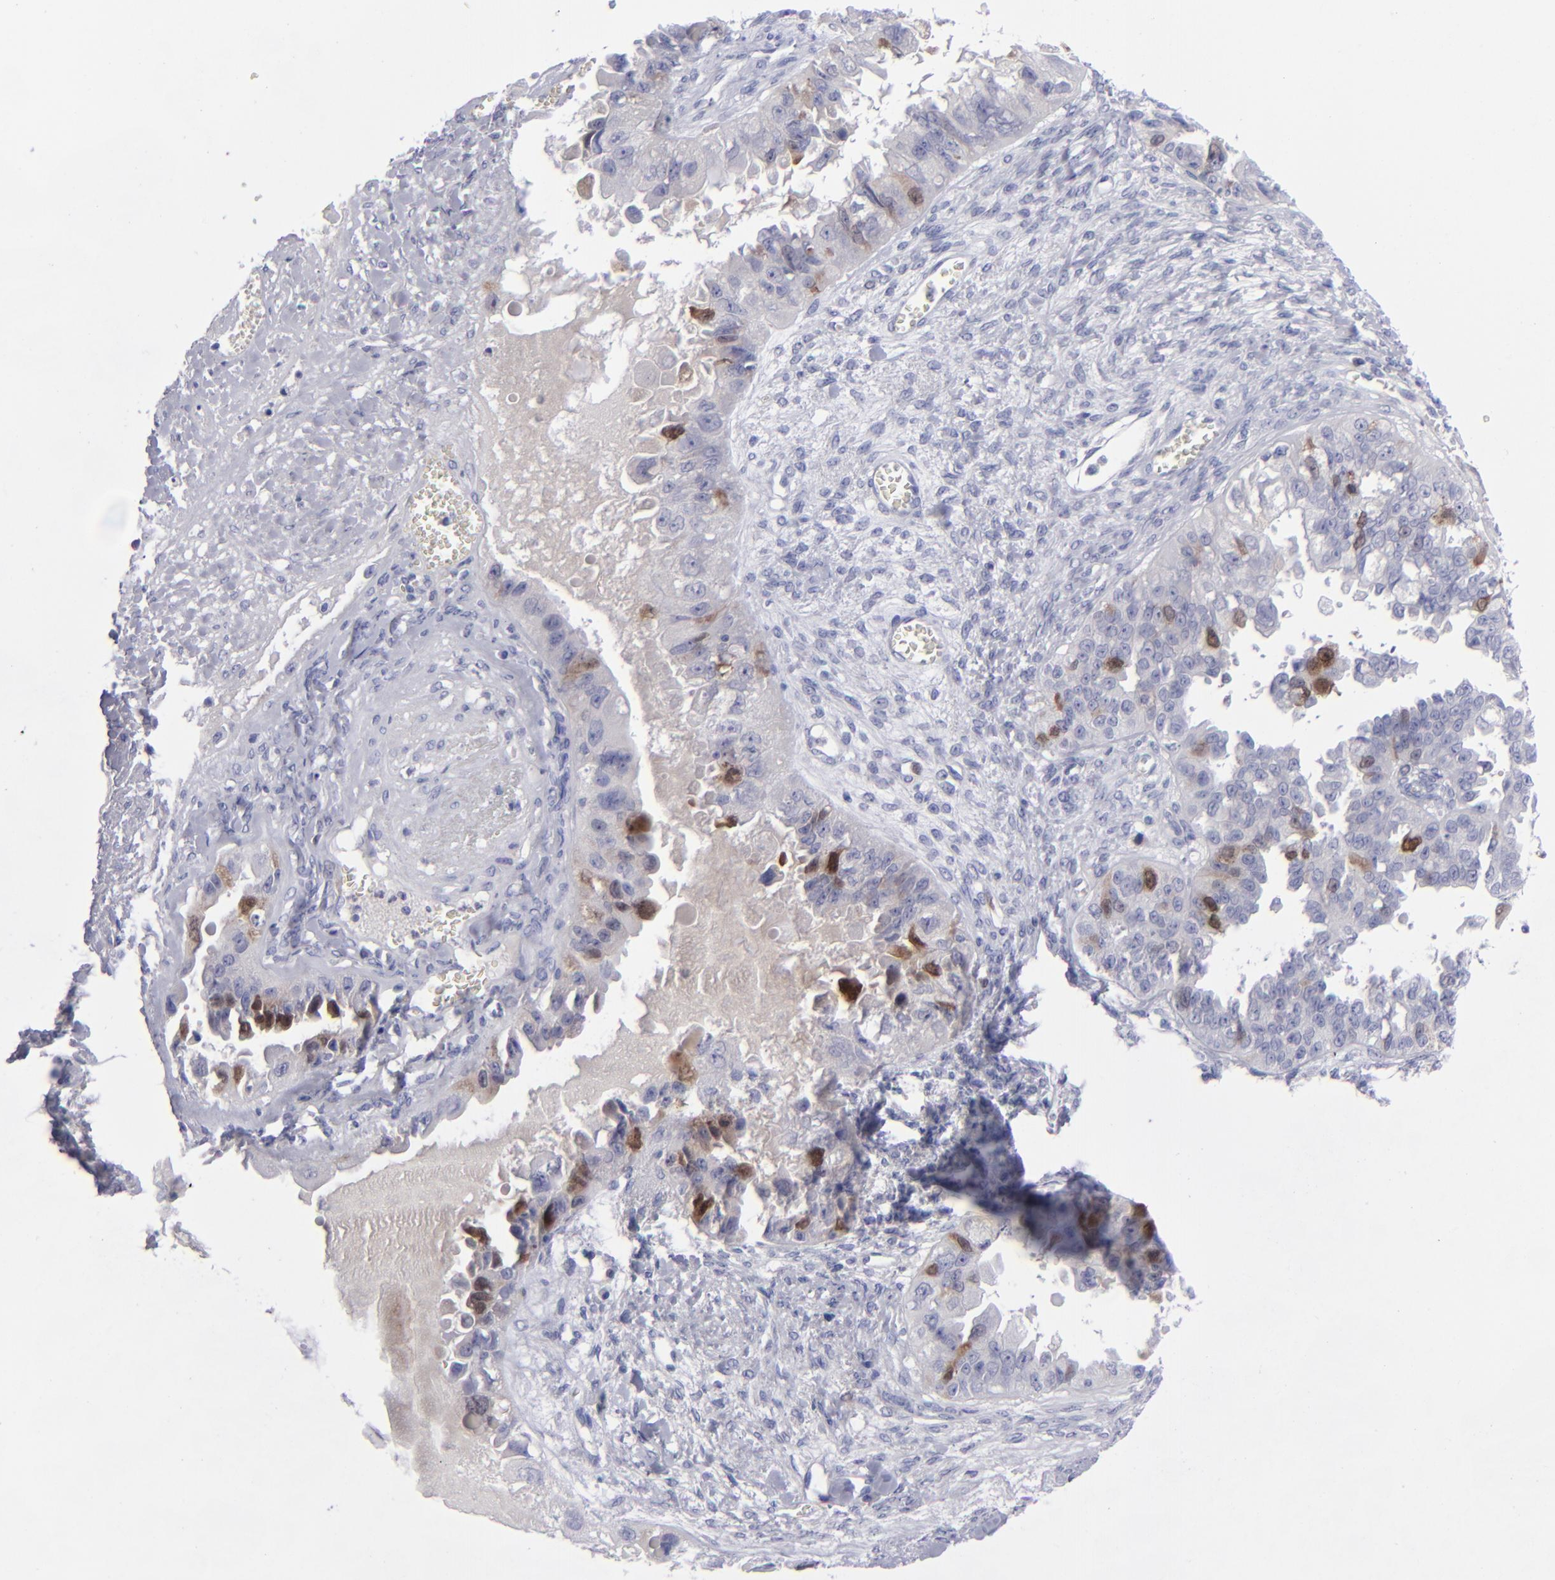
{"staining": {"intensity": "moderate", "quantity": "<25%", "location": "cytoplasmic/membranous,nuclear"}, "tissue": "ovarian cancer", "cell_type": "Tumor cells", "image_type": "cancer", "snomed": [{"axis": "morphology", "description": "Carcinoma, endometroid"}, {"axis": "topography", "description": "Ovary"}], "caption": "This photomicrograph reveals ovarian cancer stained with IHC to label a protein in brown. The cytoplasmic/membranous and nuclear of tumor cells show moderate positivity for the protein. Nuclei are counter-stained blue.", "gene": "AURKA", "patient": {"sex": "female", "age": 85}}